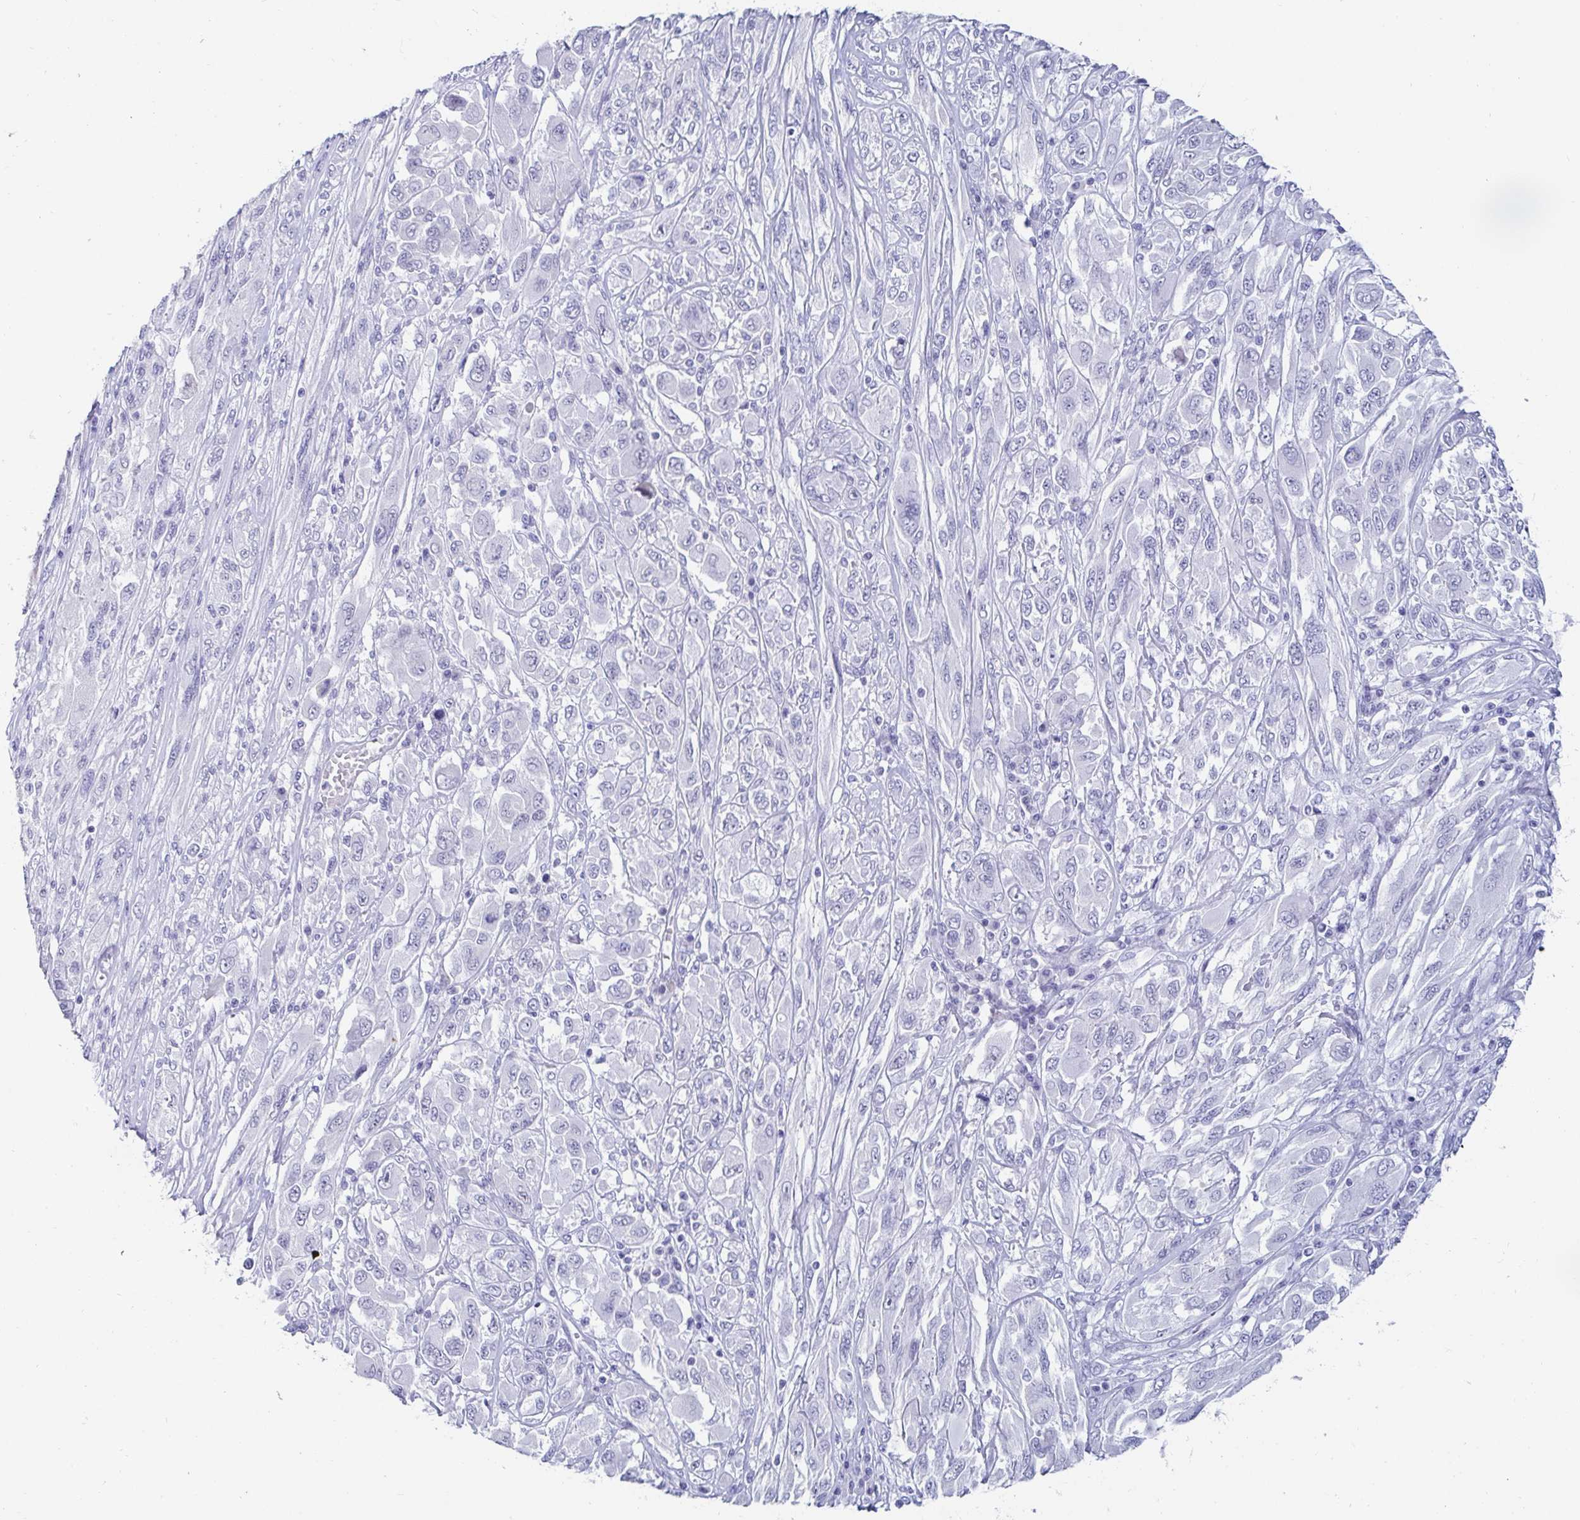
{"staining": {"intensity": "negative", "quantity": "none", "location": "none"}, "tissue": "melanoma", "cell_type": "Tumor cells", "image_type": "cancer", "snomed": [{"axis": "morphology", "description": "Malignant melanoma, NOS"}, {"axis": "topography", "description": "Skin"}], "caption": "The histopathology image displays no staining of tumor cells in malignant melanoma.", "gene": "OR10K1", "patient": {"sex": "female", "age": 91}}